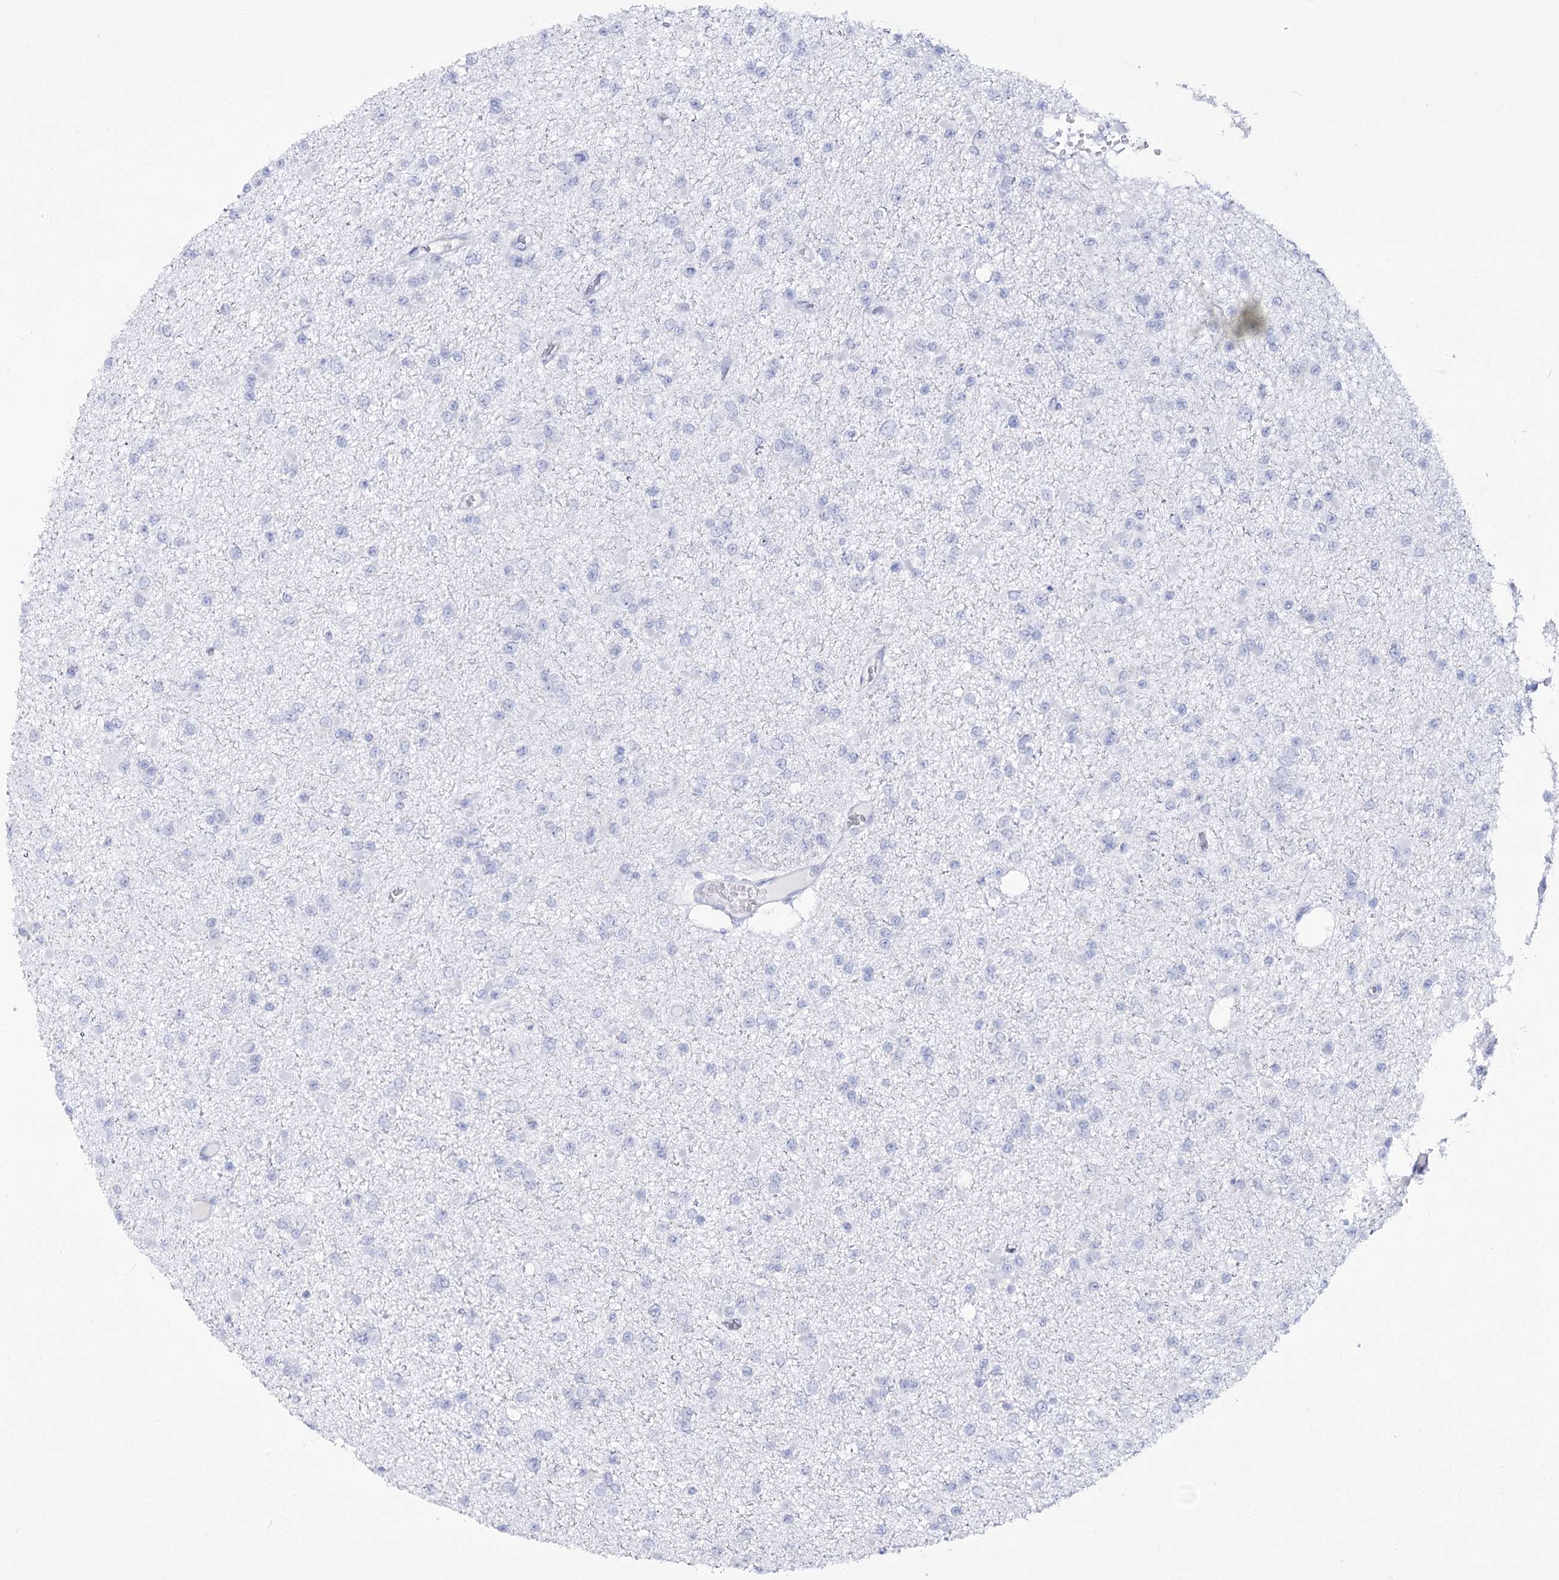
{"staining": {"intensity": "negative", "quantity": "none", "location": "none"}, "tissue": "glioma", "cell_type": "Tumor cells", "image_type": "cancer", "snomed": [{"axis": "morphology", "description": "Glioma, malignant, Low grade"}, {"axis": "topography", "description": "Brain"}], "caption": "IHC histopathology image of neoplastic tissue: low-grade glioma (malignant) stained with DAB (3,3'-diaminobenzidine) reveals no significant protein expression in tumor cells.", "gene": "RNF186", "patient": {"sex": "female", "age": 22}}